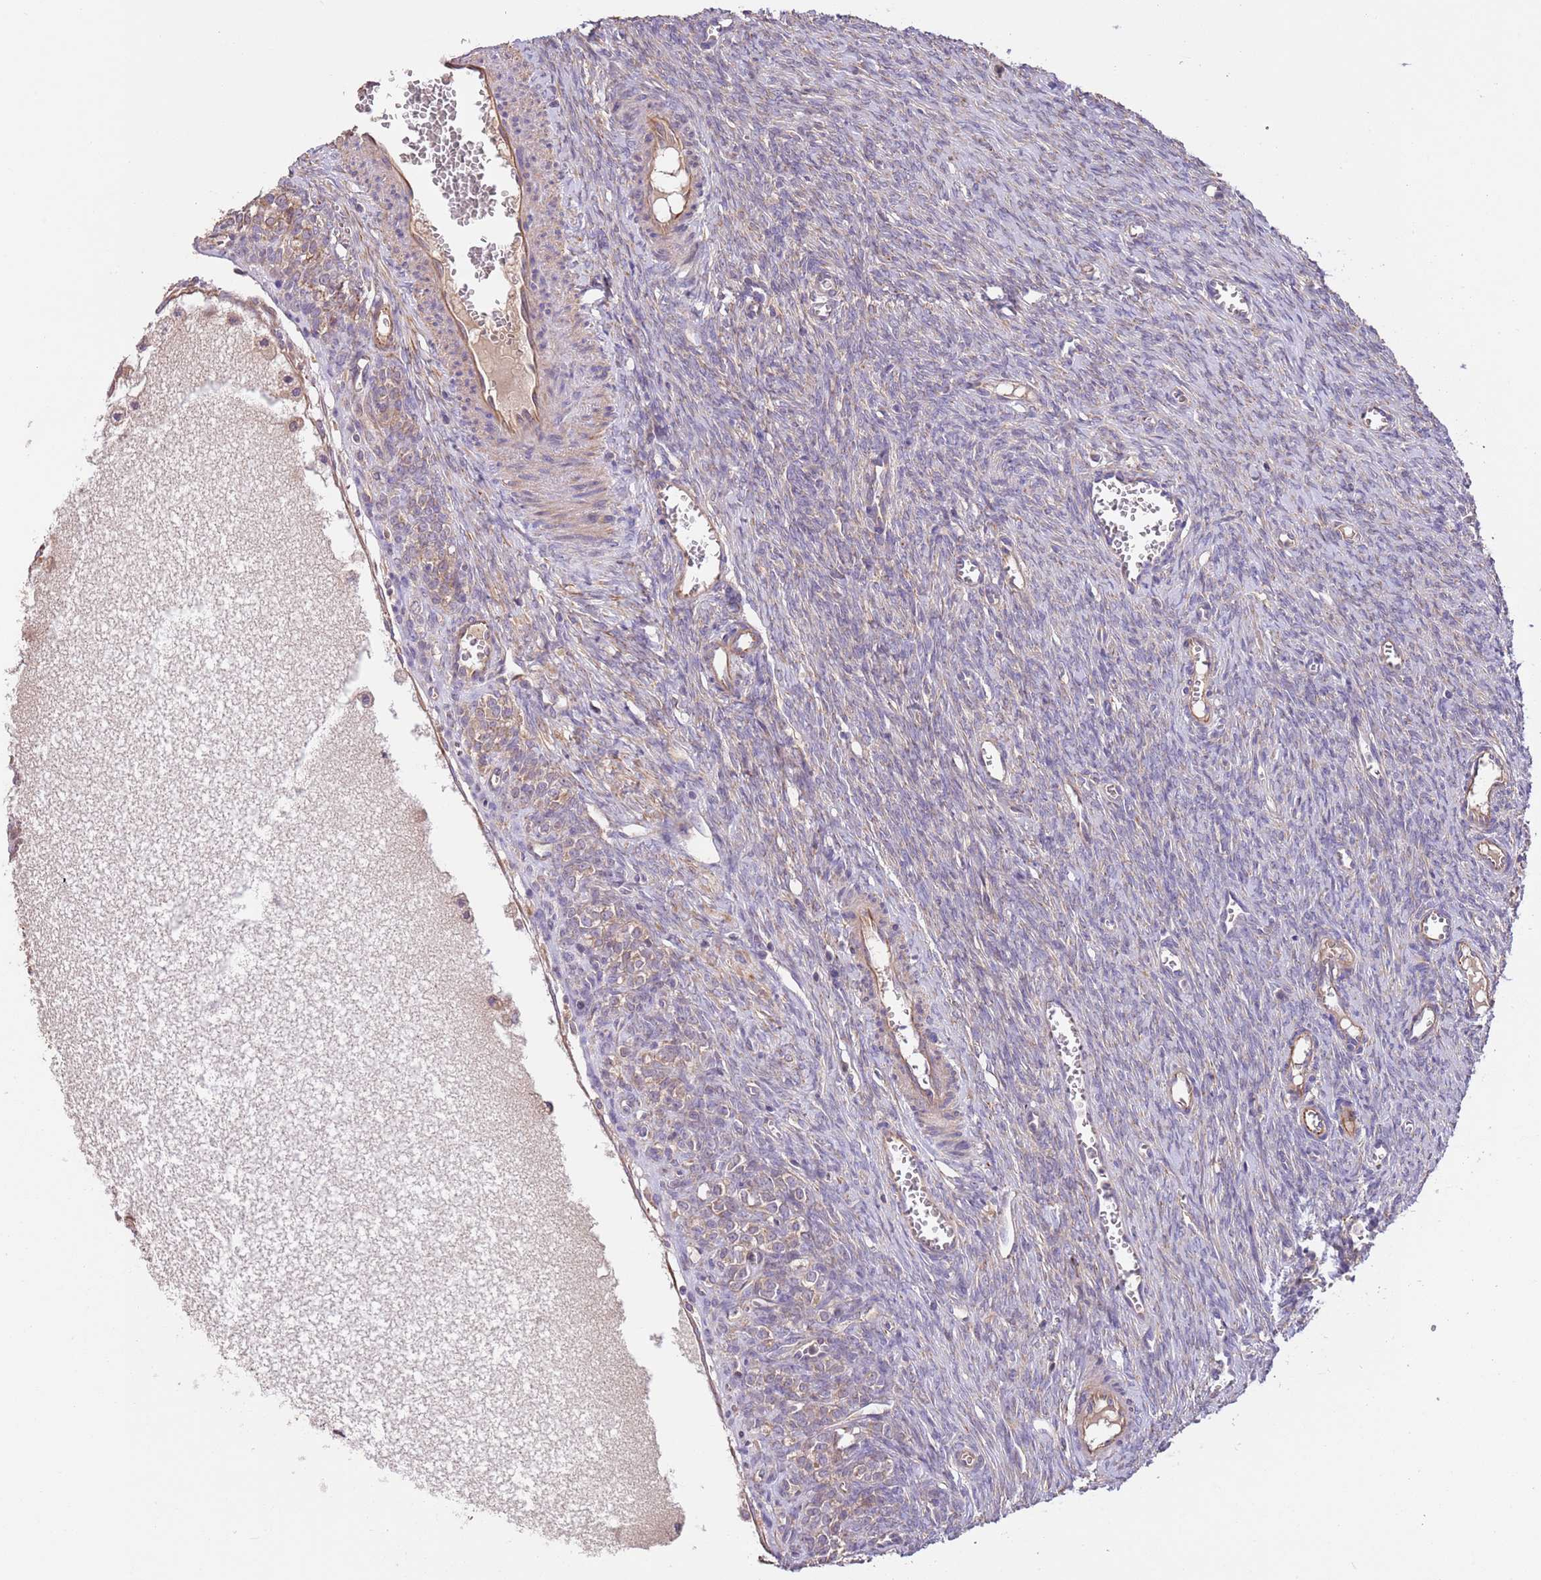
{"staining": {"intensity": "weak", "quantity": ">75%", "location": "cytoplasmic/membranous"}, "tissue": "ovary", "cell_type": "Follicle cells", "image_type": "normal", "snomed": [{"axis": "morphology", "description": "Normal tissue, NOS"}, {"axis": "topography", "description": "Ovary"}], "caption": "The immunohistochemical stain shows weak cytoplasmic/membranous staining in follicle cells of unremarkable ovary. (Stains: DAB (3,3'-diaminobenzidine) in brown, nuclei in blue, Microscopy: brightfield microscopy at high magnification).", "gene": "FAM89B", "patient": {"sex": "female", "age": 44}}